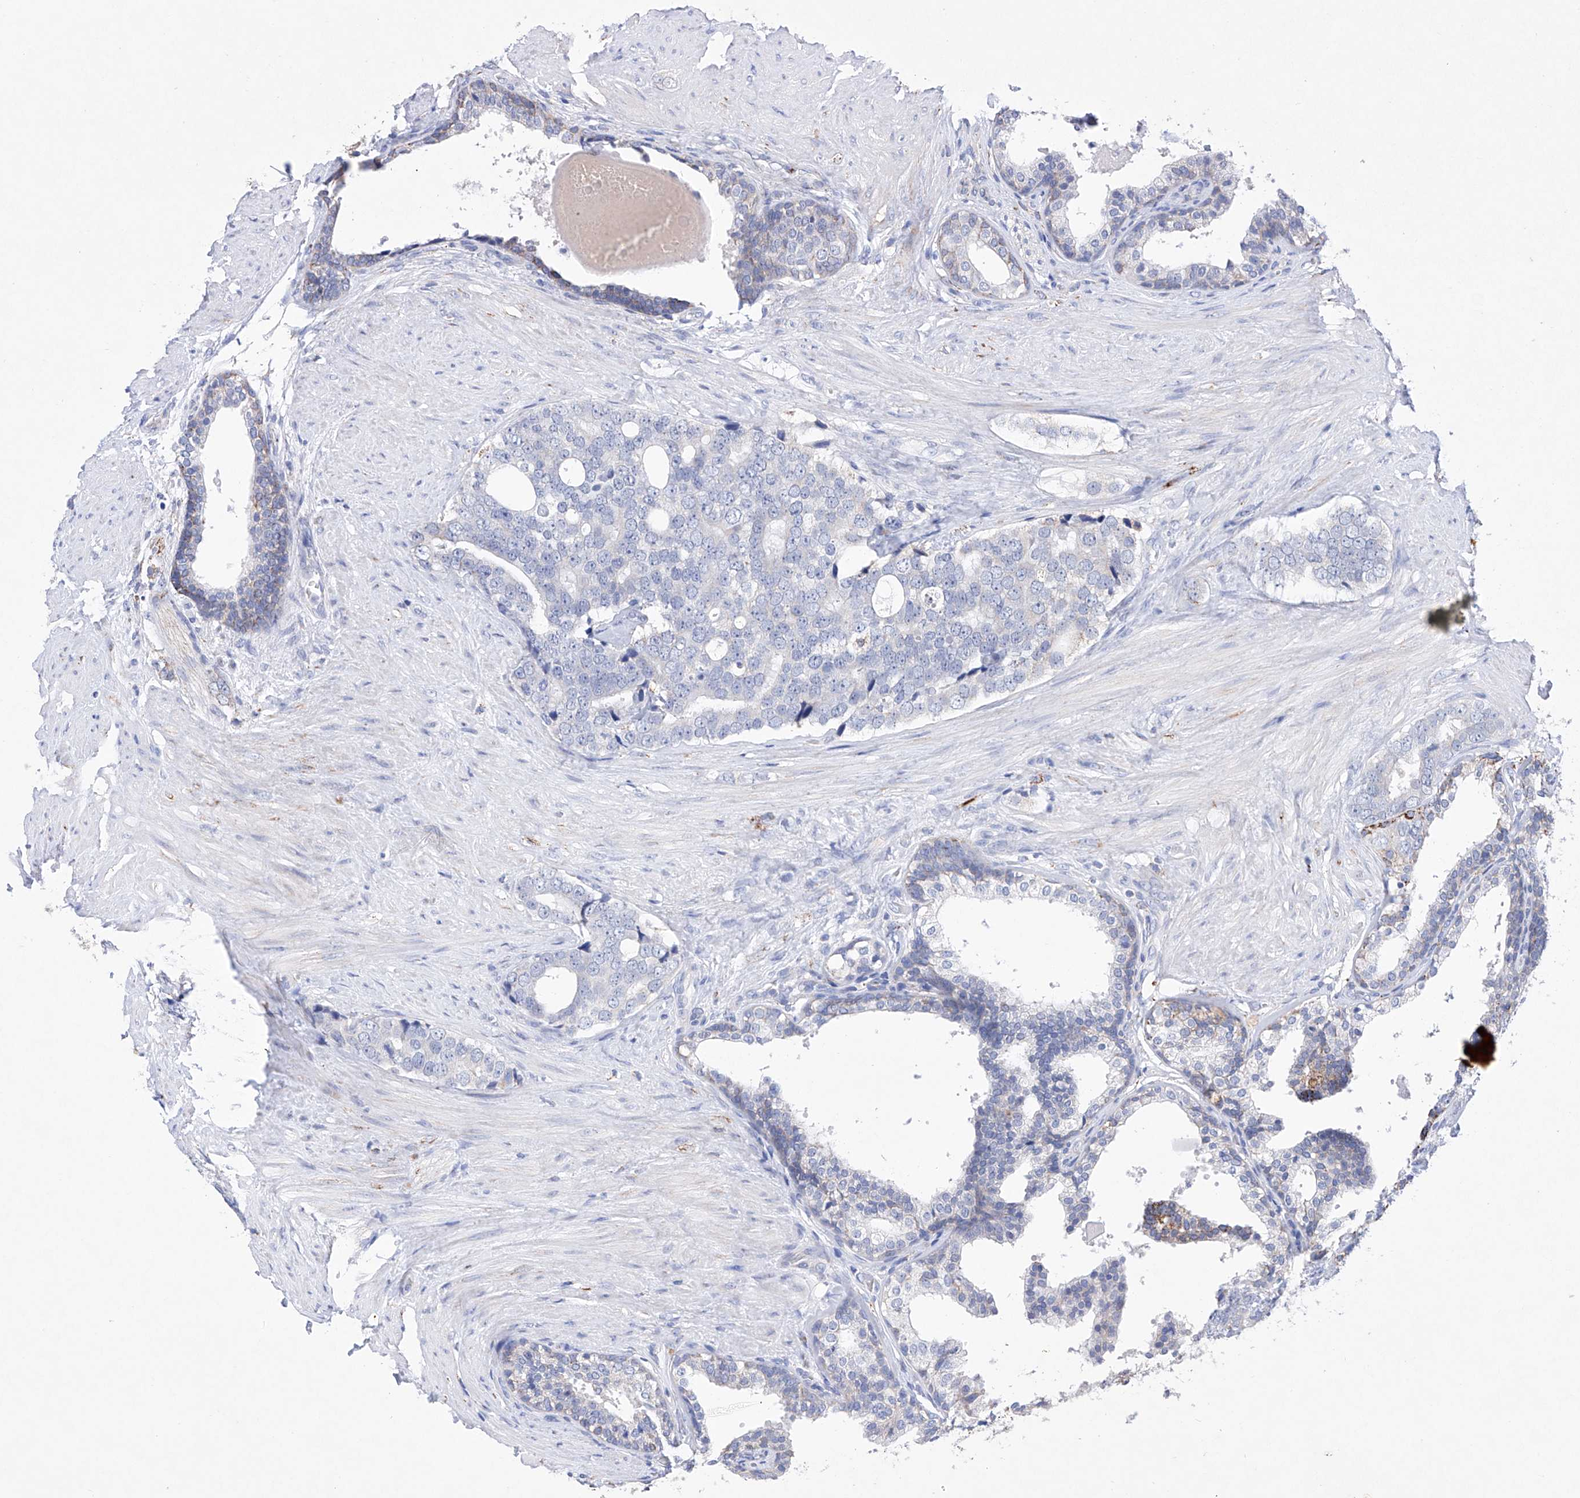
{"staining": {"intensity": "negative", "quantity": "none", "location": "none"}, "tissue": "prostate cancer", "cell_type": "Tumor cells", "image_type": "cancer", "snomed": [{"axis": "morphology", "description": "Adenocarcinoma, High grade"}, {"axis": "topography", "description": "Prostate"}], "caption": "An IHC image of prostate high-grade adenocarcinoma is shown. There is no staining in tumor cells of prostate high-grade adenocarcinoma. Brightfield microscopy of immunohistochemistry stained with DAB (3,3'-diaminobenzidine) (brown) and hematoxylin (blue), captured at high magnification.", "gene": "NRROS", "patient": {"sex": "male", "age": 56}}